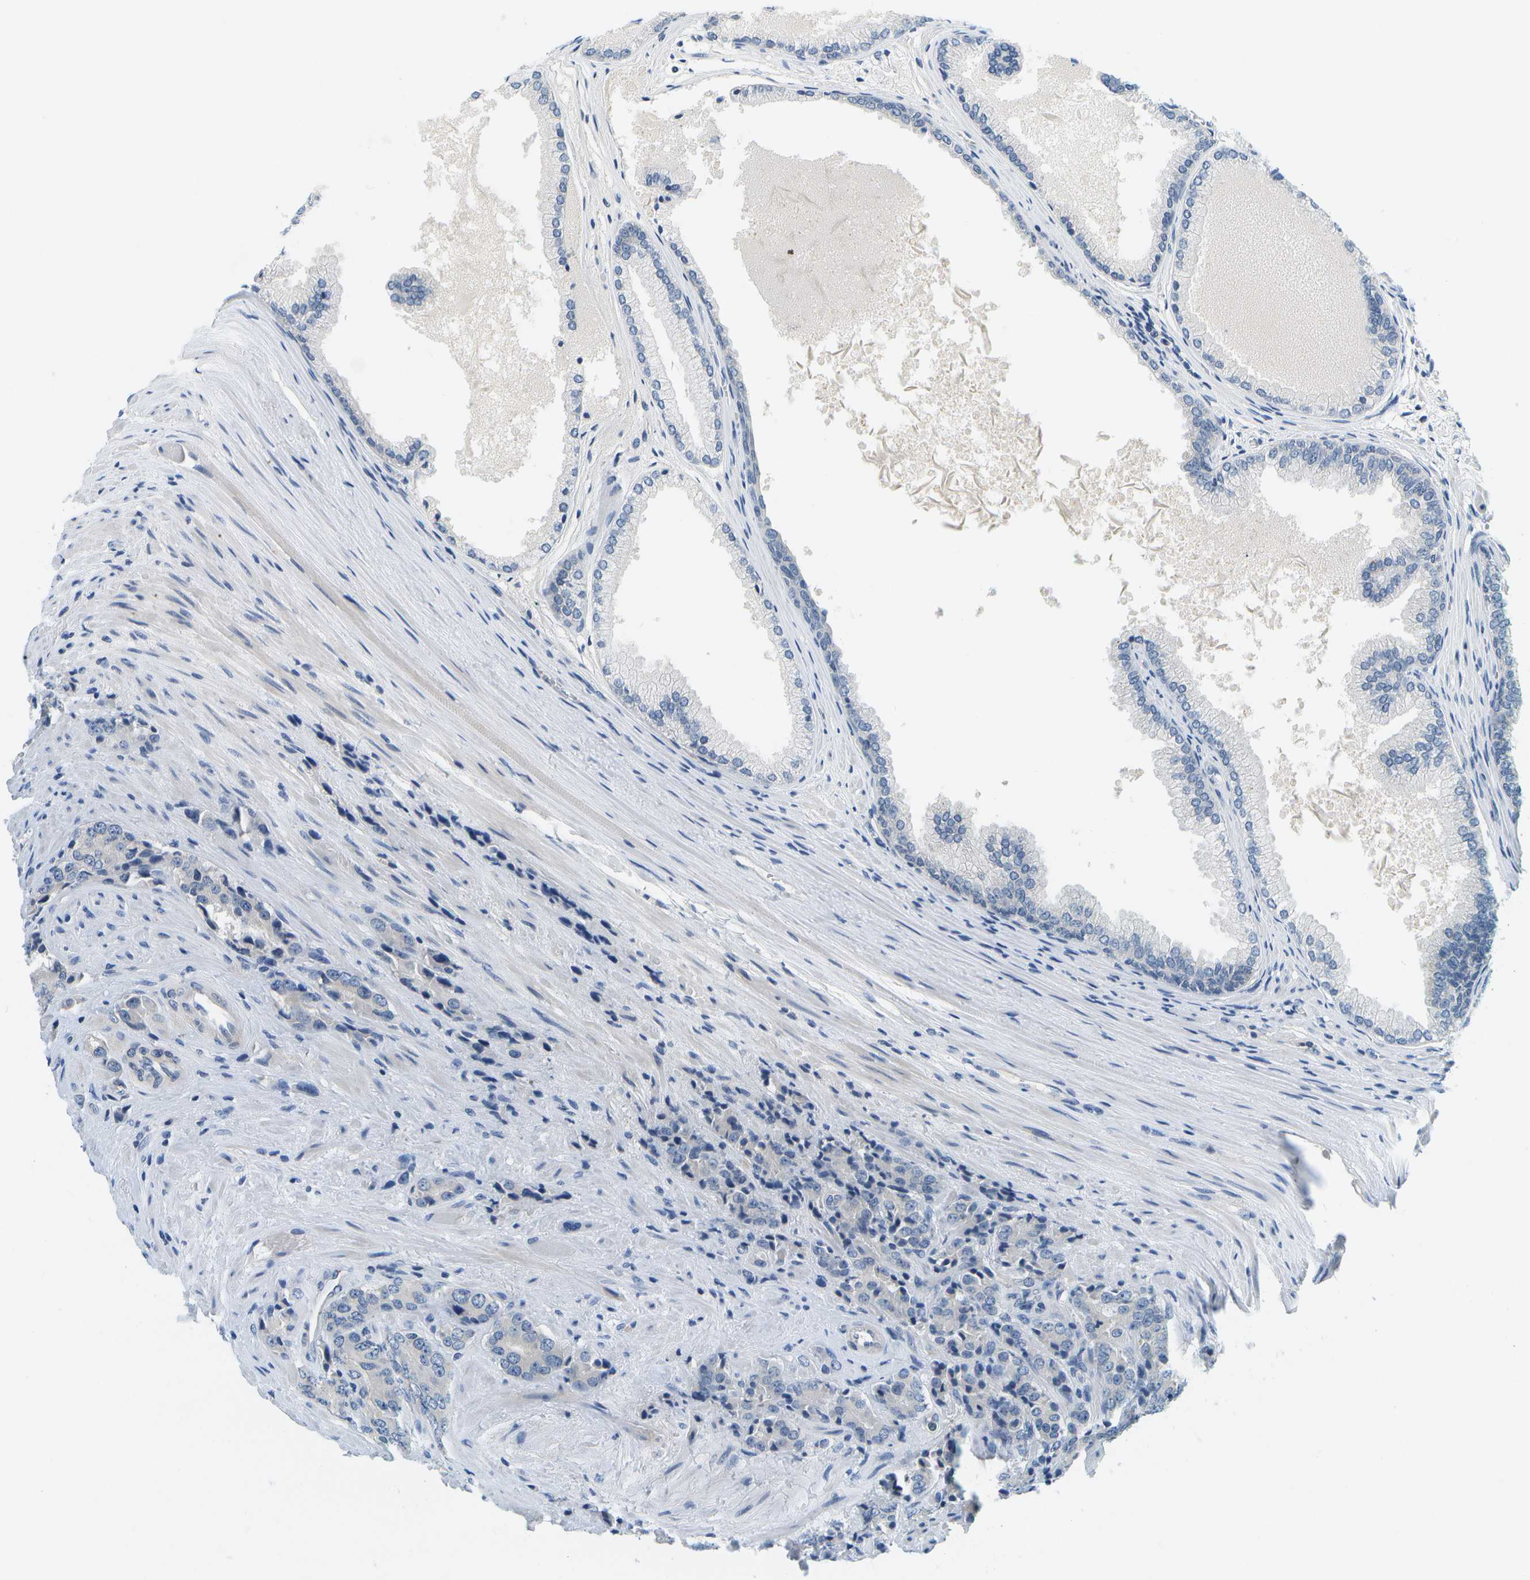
{"staining": {"intensity": "negative", "quantity": "none", "location": "none"}, "tissue": "prostate cancer", "cell_type": "Tumor cells", "image_type": "cancer", "snomed": [{"axis": "morphology", "description": "Adenocarcinoma, High grade"}, {"axis": "topography", "description": "Prostate"}], "caption": "DAB (3,3'-diaminobenzidine) immunohistochemical staining of human high-grade adenocarcinoma (prostate) displays no significant staining in tumor cells.", "gene": "RASGRP2", "patient": {"sex": "male", "age": 71}}